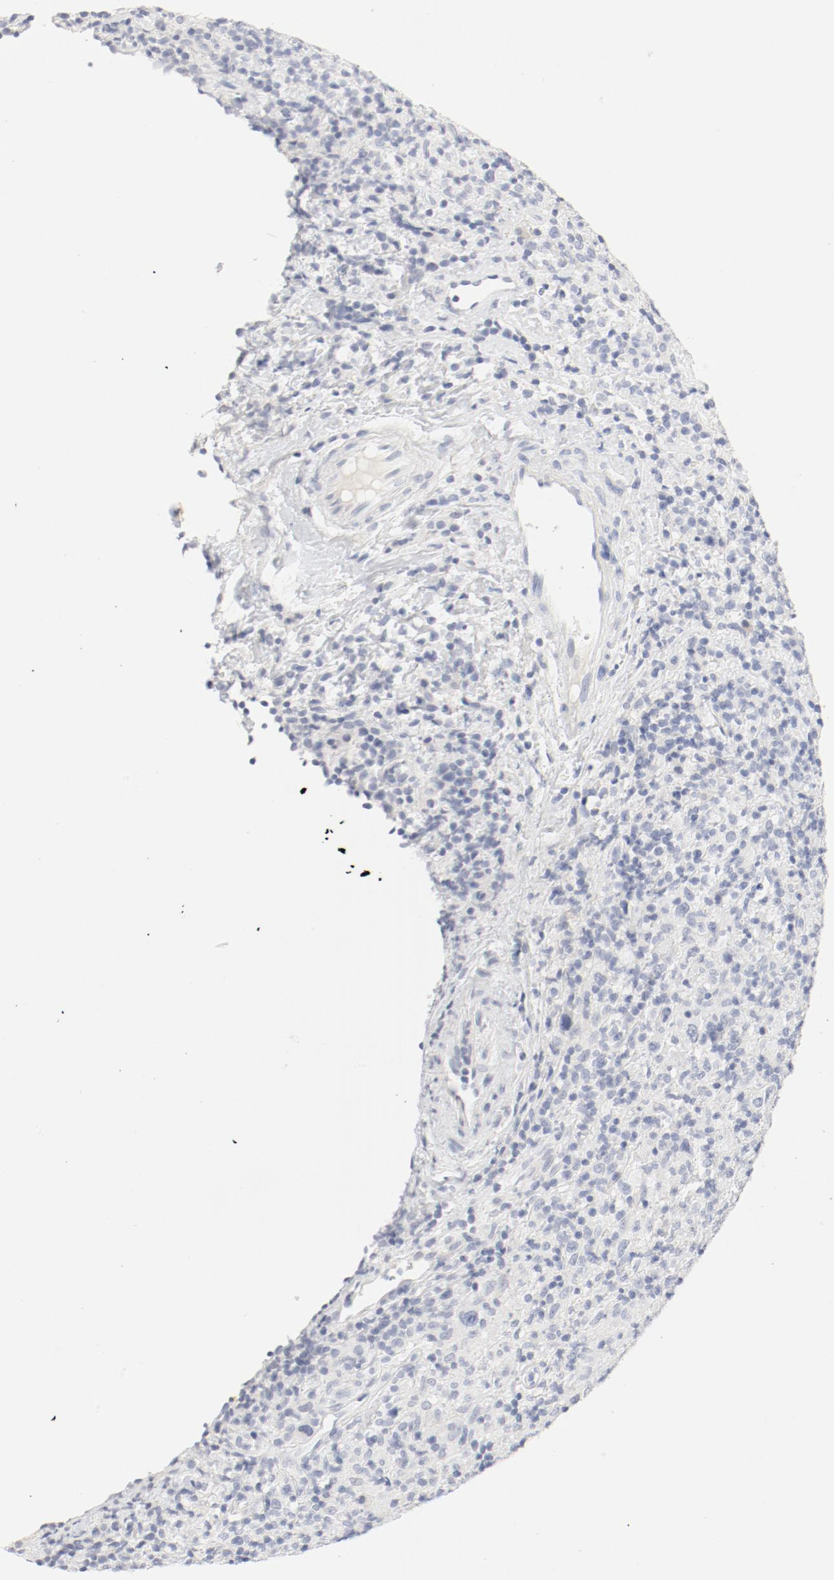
{"staining": {"intensity": "negative", "quantity": "none", "location": "none"}, "tissue": "lymphoma", "cell_type": "Tumor cells", "image_type": "cancer", "snomed": [{"axis": "morphology", "description": "Hodgkin's disease, NOS"}, {"axis": "topography", "description": "Lymph node"}], "caption": "Photomicrograph shows no protein staining in tumor cells of lymphoma tissue.", "gene": "PGM1", "patient": {"sex": "male", "age": 65}}